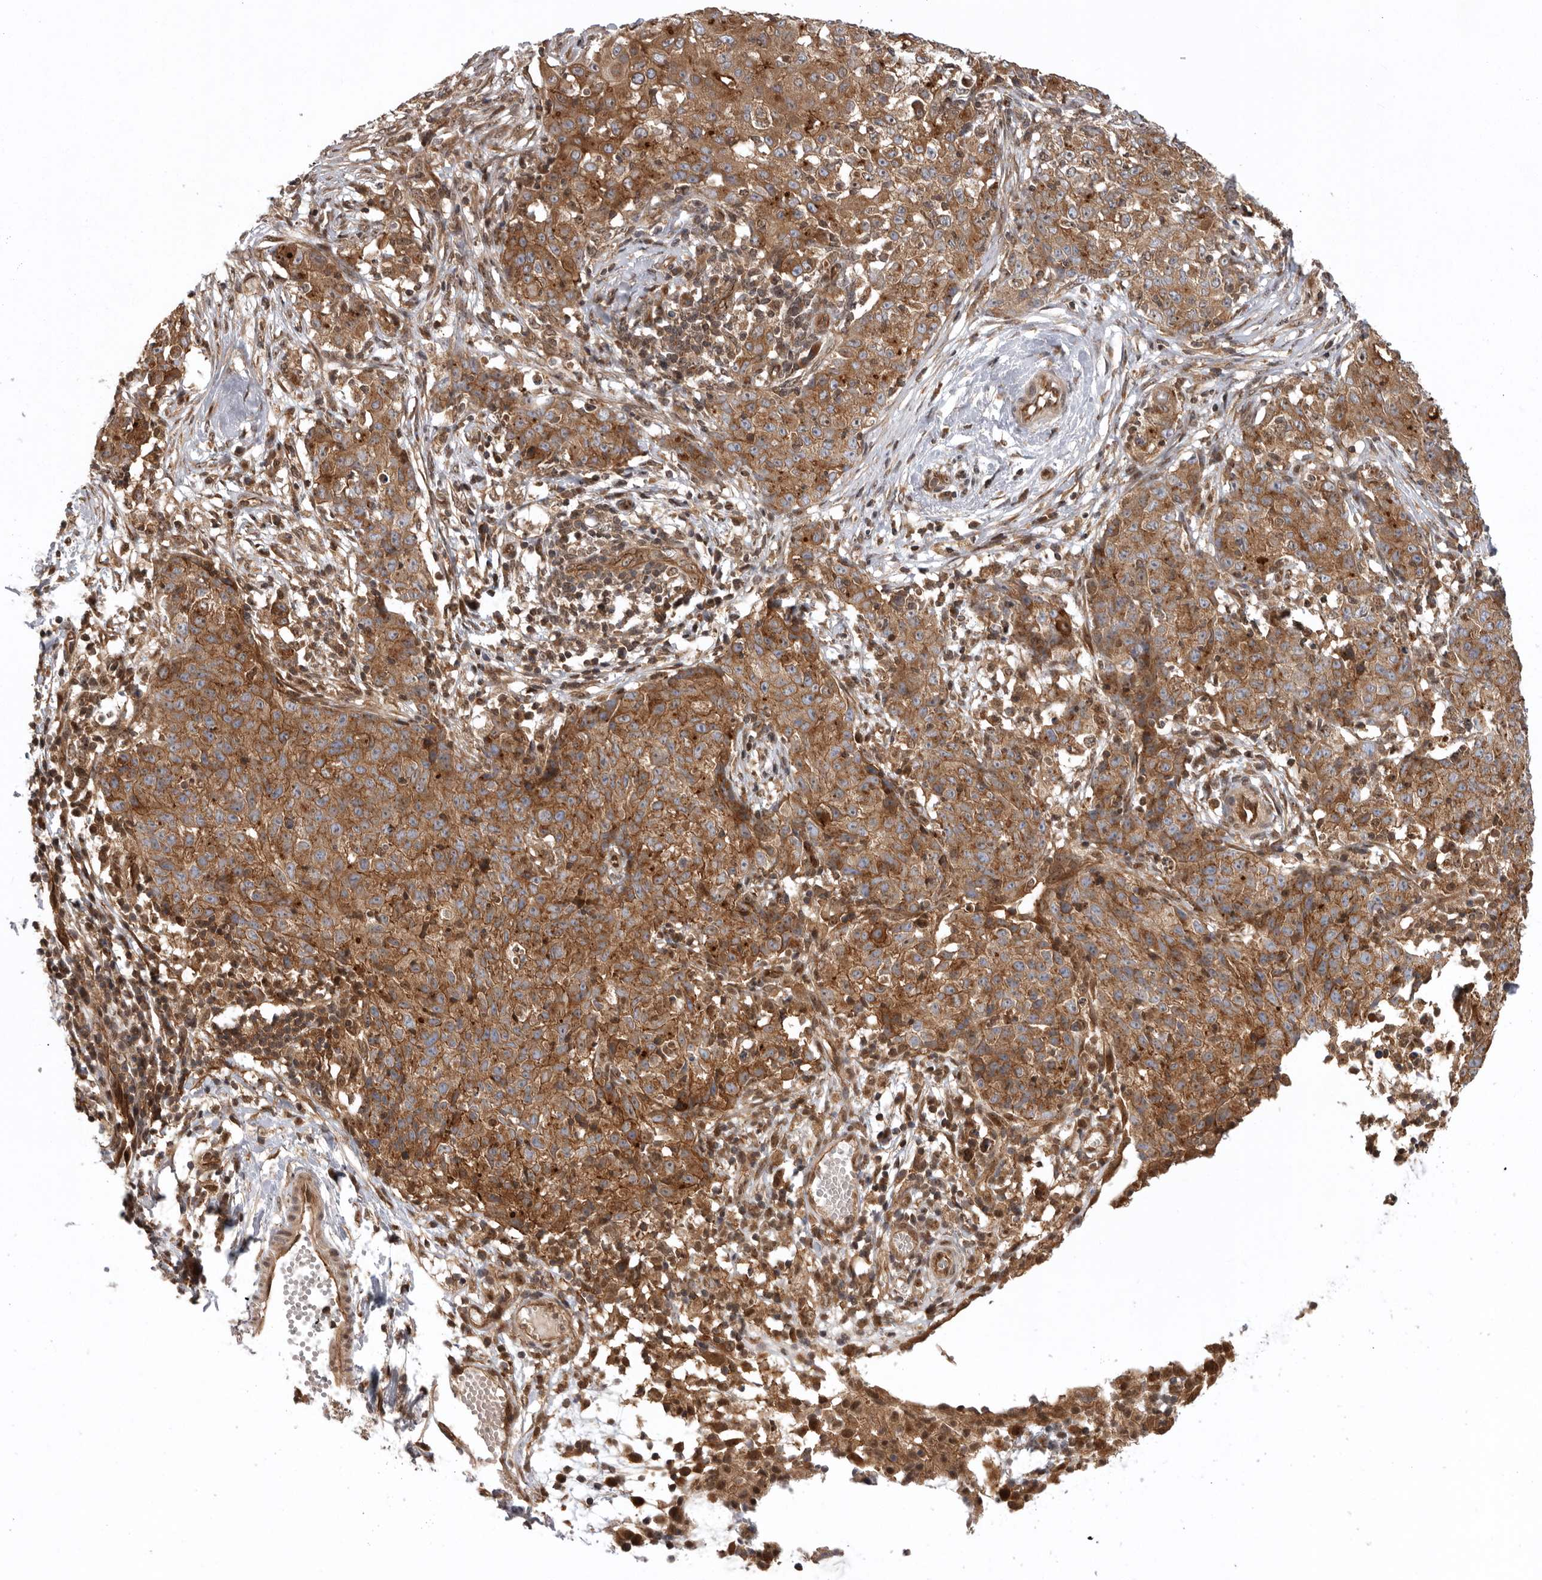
{"staining": {"intensity": "moderate", "quantity": ">75%", "location": "cytoplasmic/membranous"}, "tissue": "ovarian cancer", "cell_type": "Tumor cells", "image_type": "cancer", "snomed": [{"axis": "morphology", "description": "Carcinoma, endometroid"}, {"axis": "topography", "description": "Ovary"}], "caption": "Moderate cytoplasmic/membranous staining for a protein is present in approximately >75% of tumor cells of endometroid carcinoma (ovarian) using immunohistochemistry.", "gene": "DHDDS", "patient": {"sex": "female", "age": 42}}